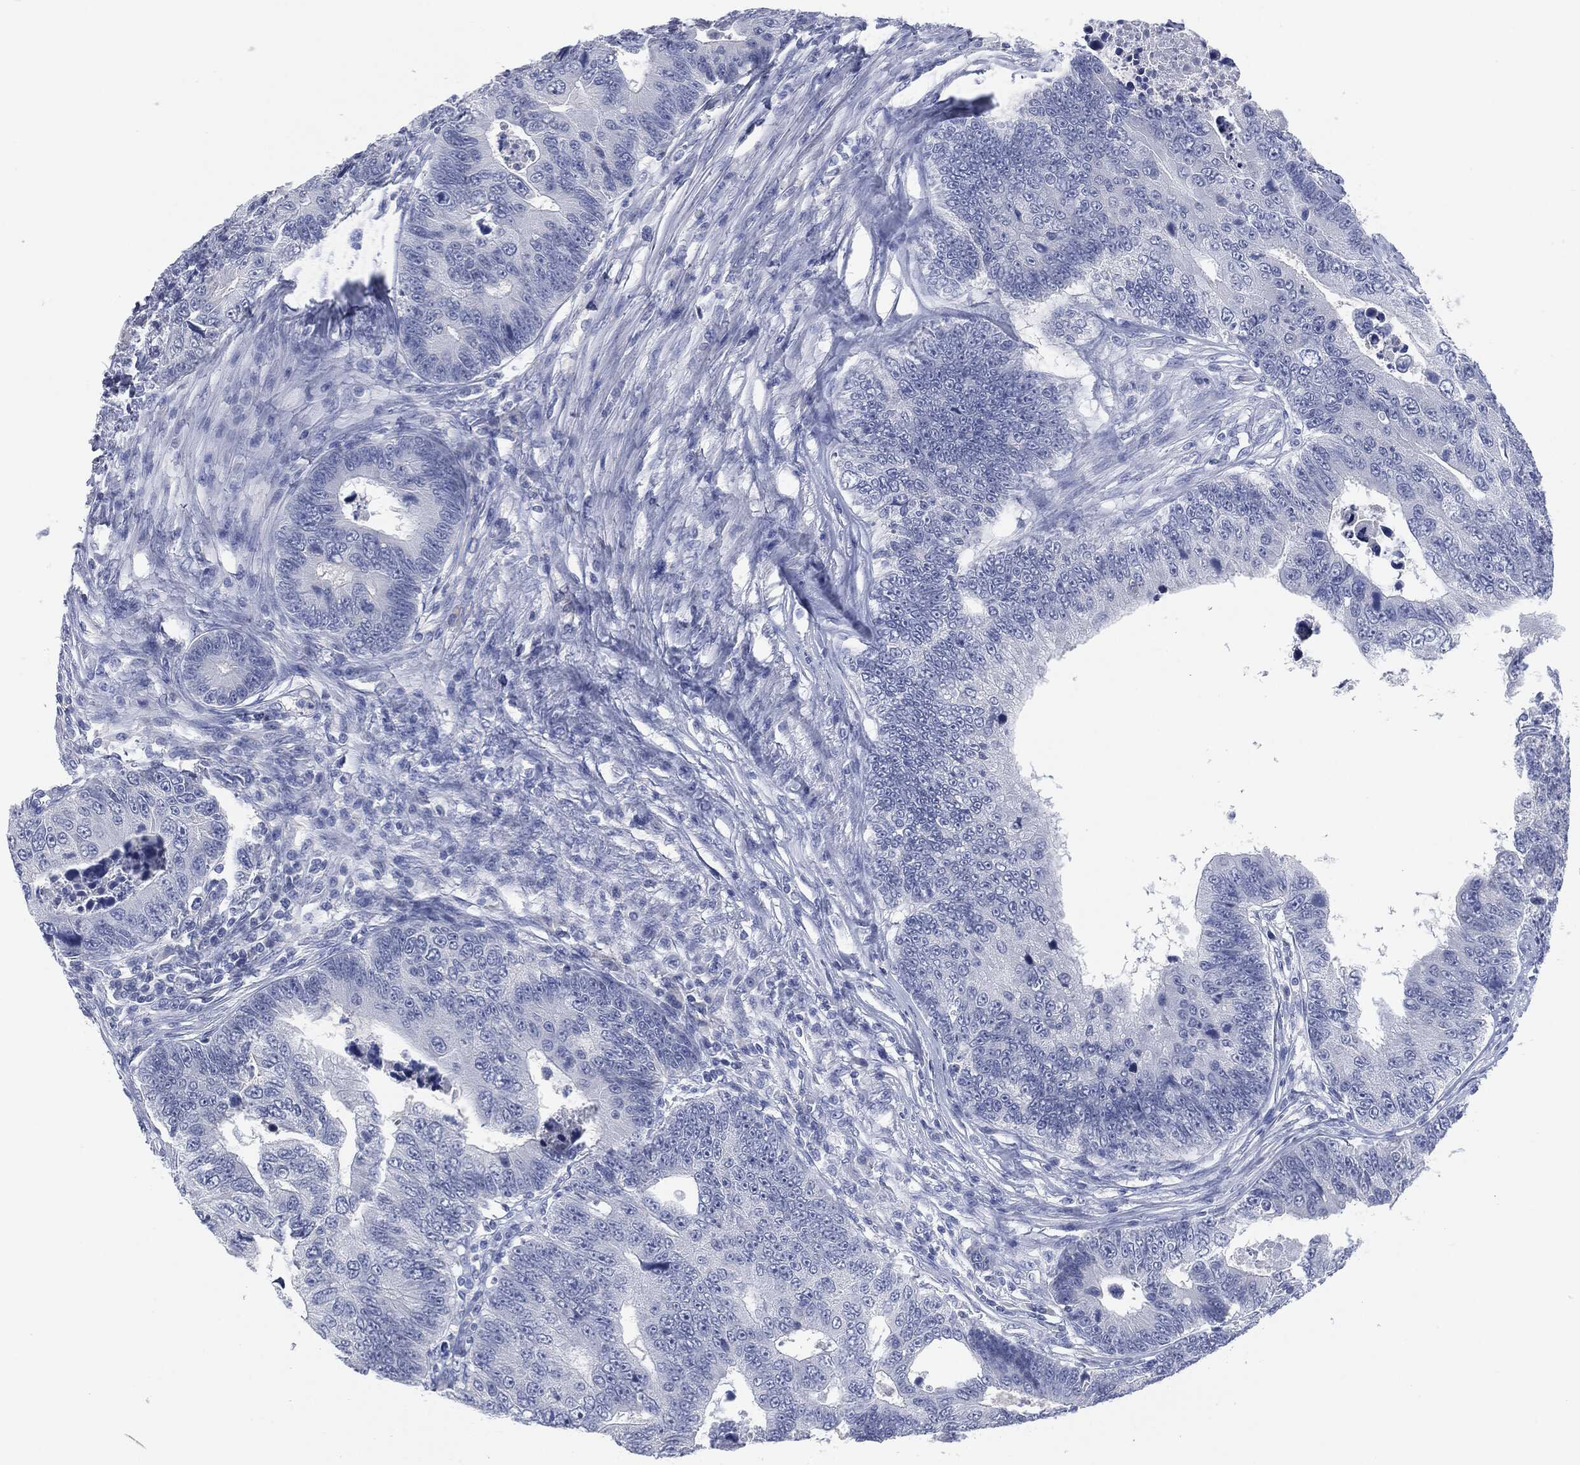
{"staining": {"intensity": "negative", "quantity": "none", "location": "none"}, "tissue": "colorectal cancer", "cell_type": "Tumor cells", "image_type": "cancer", "snomed": [{"axis": "morphology", "description": "Adenocarcinoma, NOS"}, {"axis": "topography", "description": "Colon"}], "caption": "High power microscopy histopathology image of an IHC histopathology image of colorectal cancer (adenocarcinoma), revealing no significant staining in tumor cells.", "gene": "MUC16", "patient": {"sex": "female", "age": 72}}